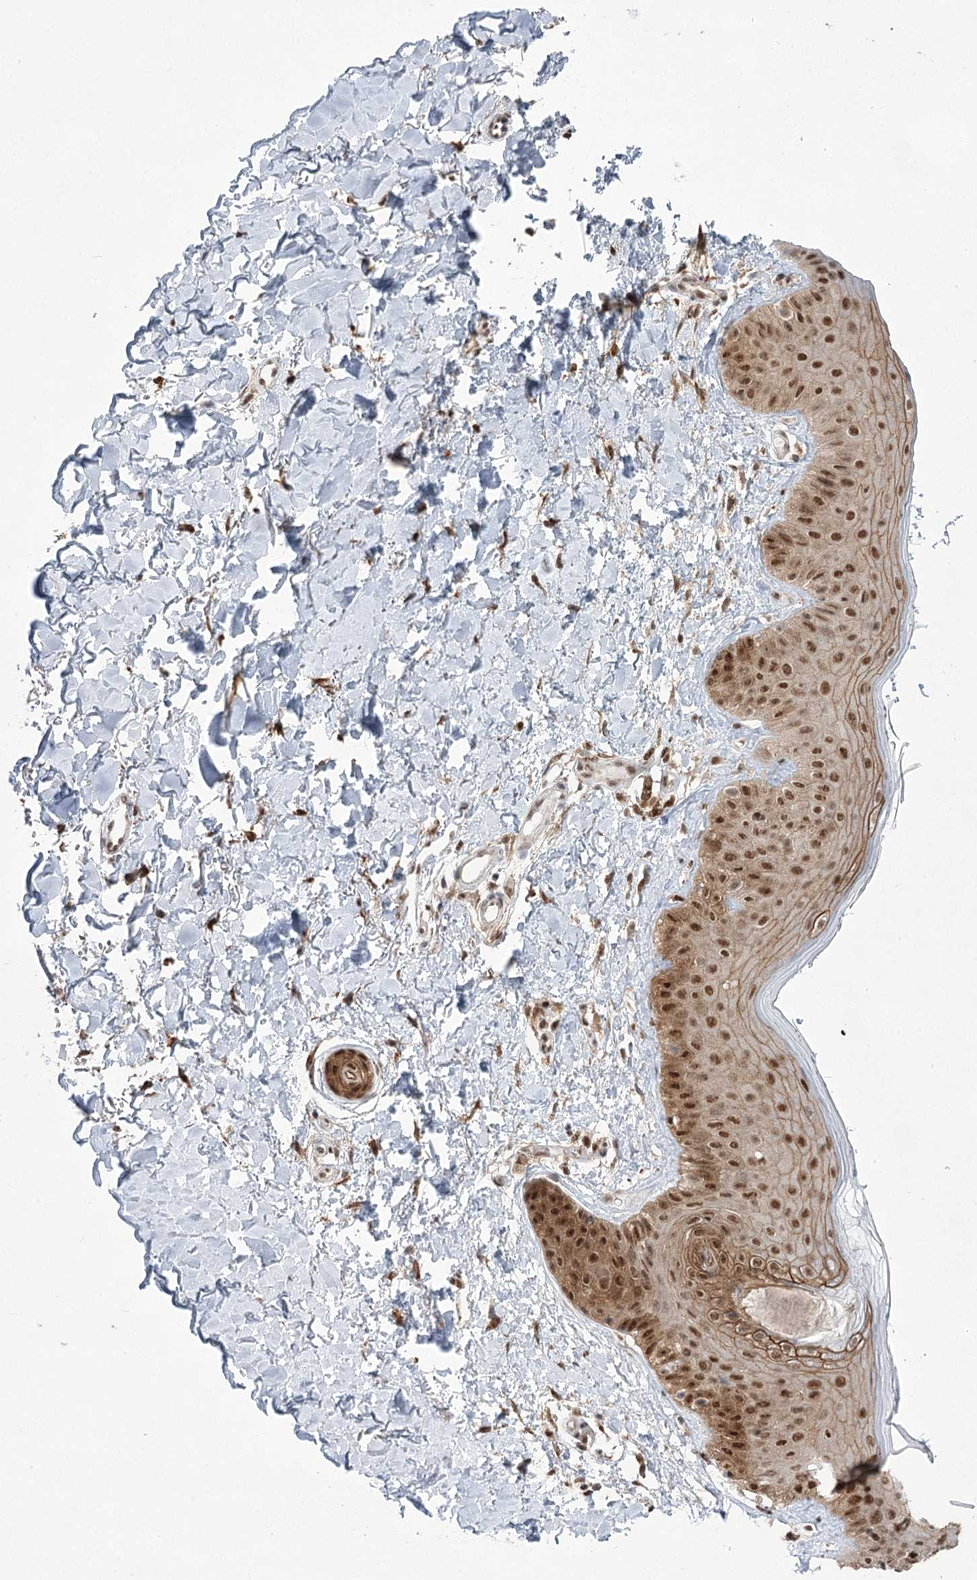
{"staining": {"intensity": "strong", "quantity": ">75%", "location": "cytoplasmic/membranous,nuclear"}, "tissue": "skin", "cell_type": "Fibroblasts", "image_type": "normal", "snomed": [{"axis": "morphology", "description": "Normal tissue, NOS"}, {"axis": "topography", "description": "Skin"}], "caption": "Brown immunohistochemical staining in benign skin reveals strong cytoplasmic/membranous,nuclear positivity in about >75% of fibroblasts. Ihc stains the protein of interest in brown and the nuclei are stained blue.", "gene": "ZCCHC8", "patient": {"sex": "male", "age": 52}}